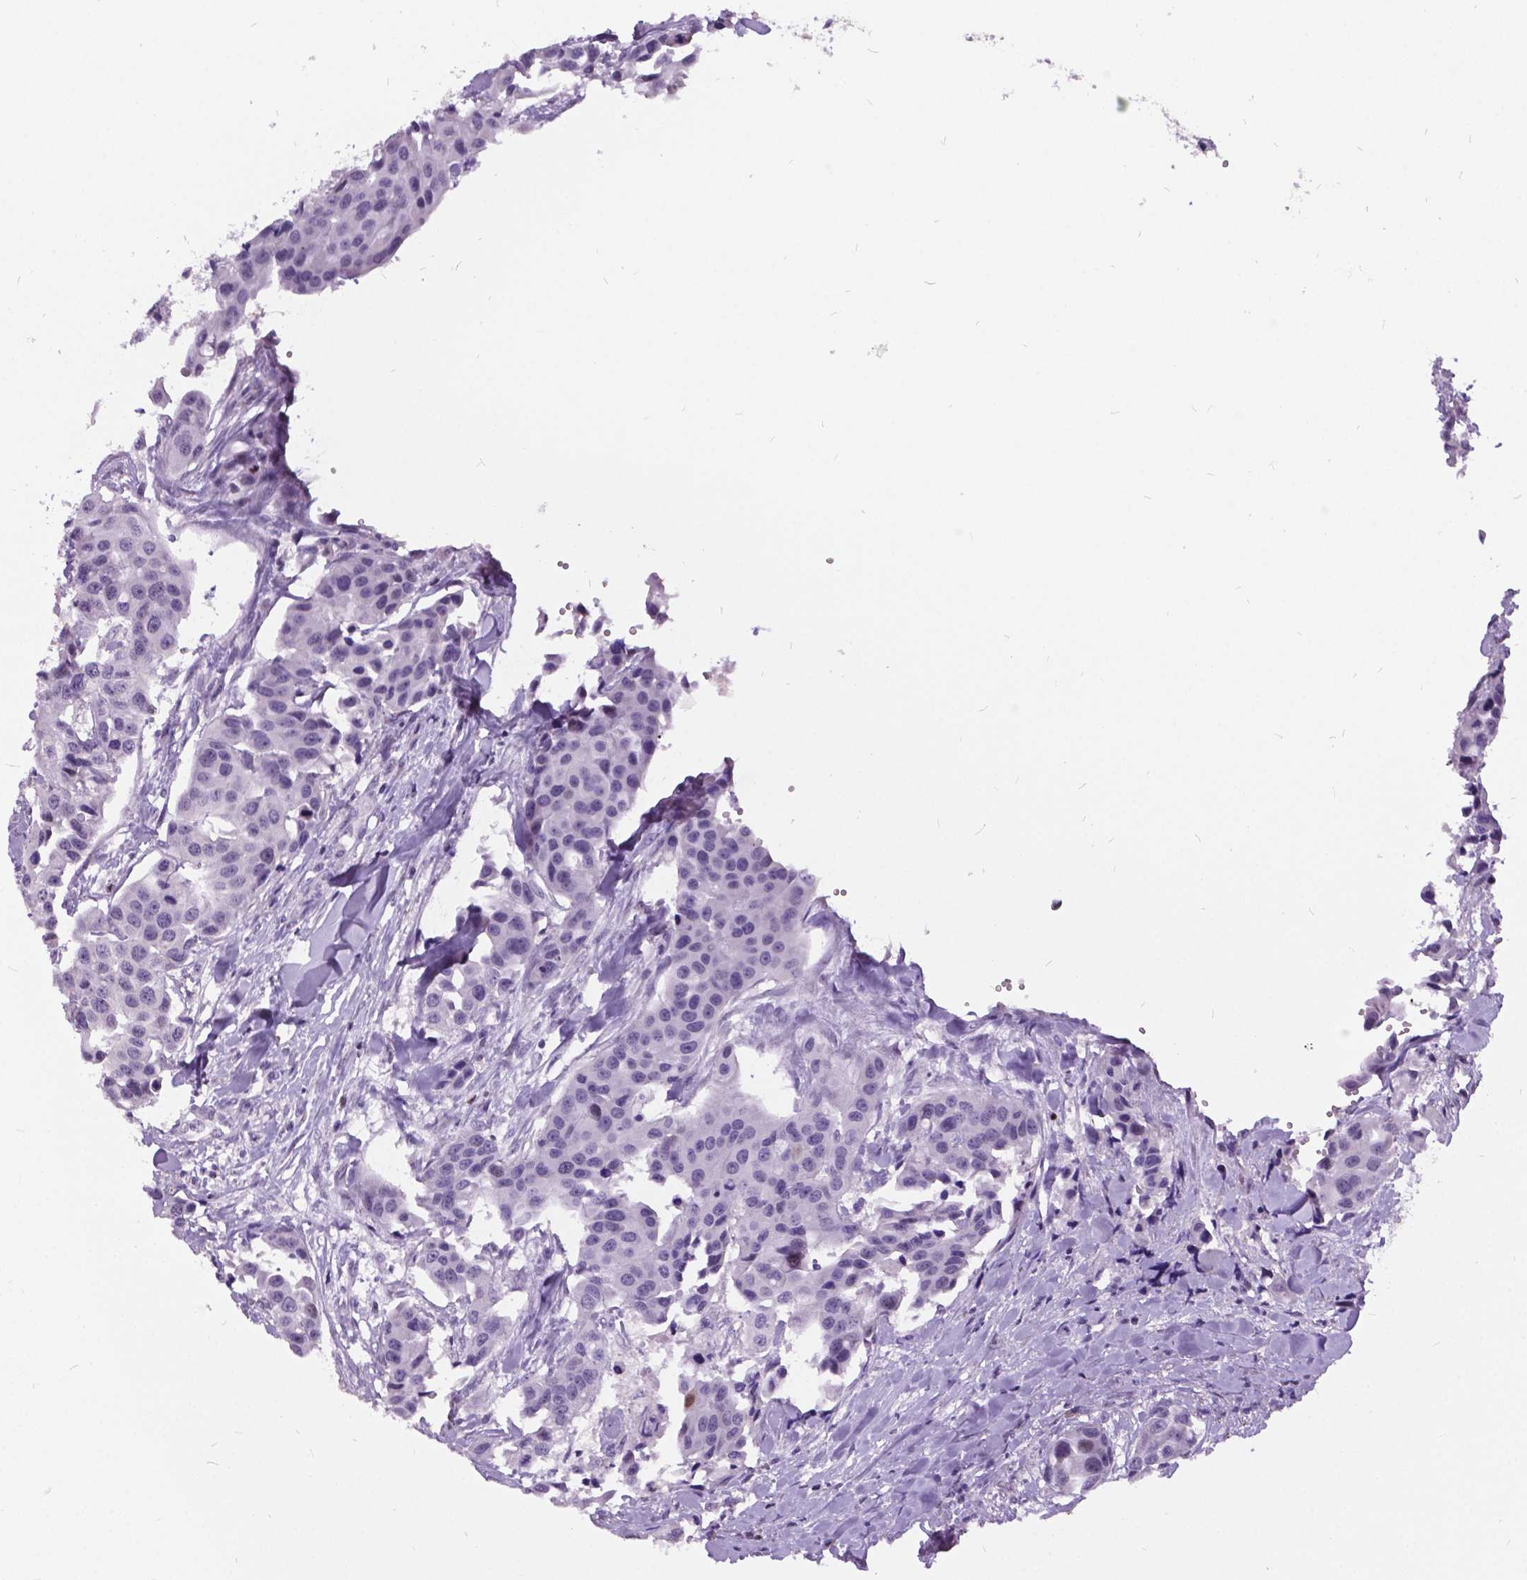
{"staining": {"intensity": "negative", "quantity": "none", "location": "none"}, "tissue": "head and neck cancer", "cell_type": "Tumor cells", "image_type": "cancer", "snomed": [{"axis": "morphology", "description": "Adenocarcinoma, NOS"}, {"axis": "topography", "description": "Head-Neck"}], "caption": "IHC histopathology image of neoplastic tissue: human adenocarcinoma (head and neck) stained with DAB (3,3'-diaminobenzidine) shows no significant protein positivity in tumor cells.", "gene": "DPF3", "patient": {"sex": "male", "age": 76}}